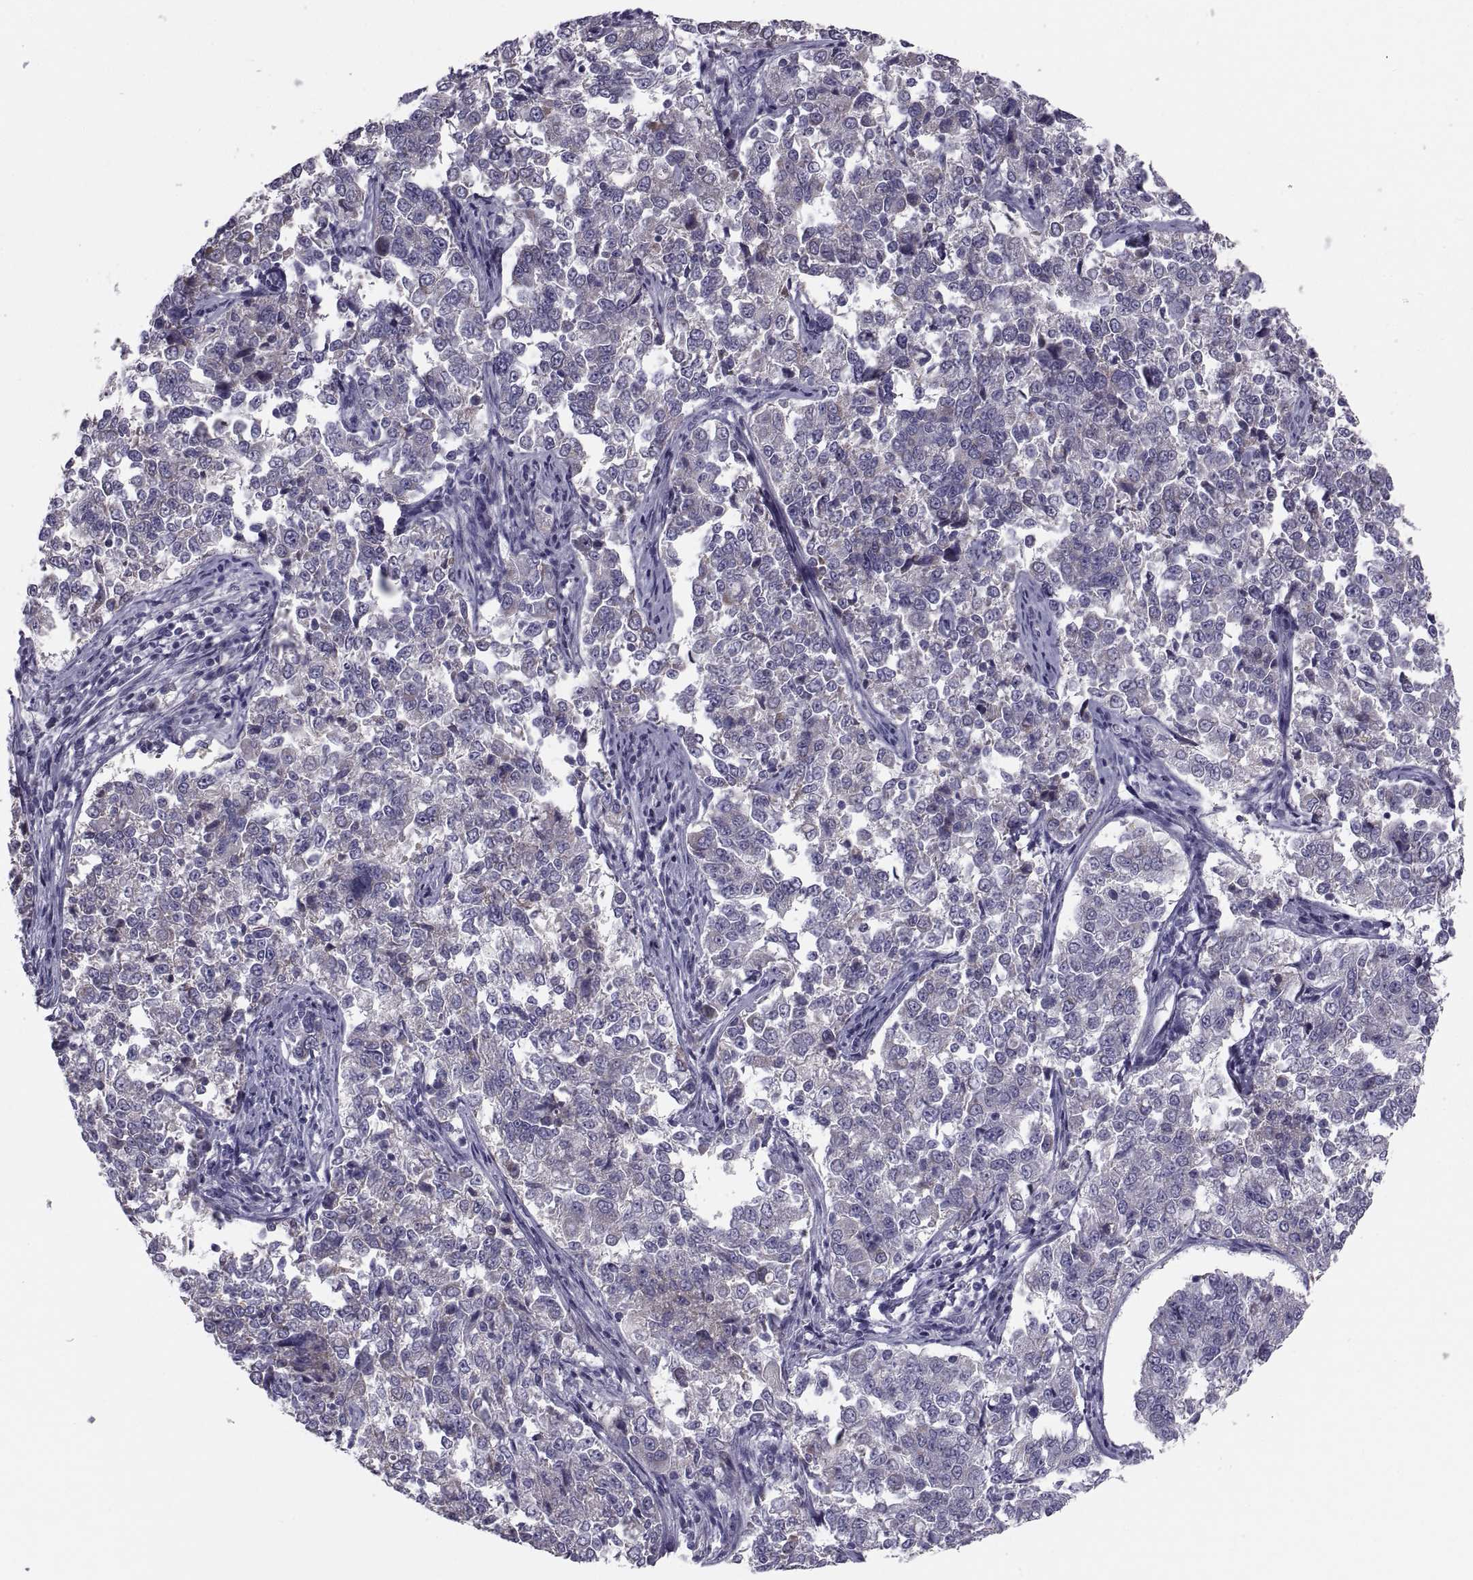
{"staining": {"intensity": "negative", "quantity": "none", "location": "none"}, "tissue": "endometrial cancer", "cell_type": "Tumor cells", "image_type": "cancer", "snomed": [{"axis": "morphology", "description": "Adenocarcinoma, NOS"}, {"axis": "topography", "description": "Endometrium"}], "caption": "This is a histopathology image of immunohistochemistry staining of endometrial cancer (adenocarcinoma), which shows no staining in tumor cells.", "gene": "PDZRN4", "patient": {"sex": "female", "age": 43}}